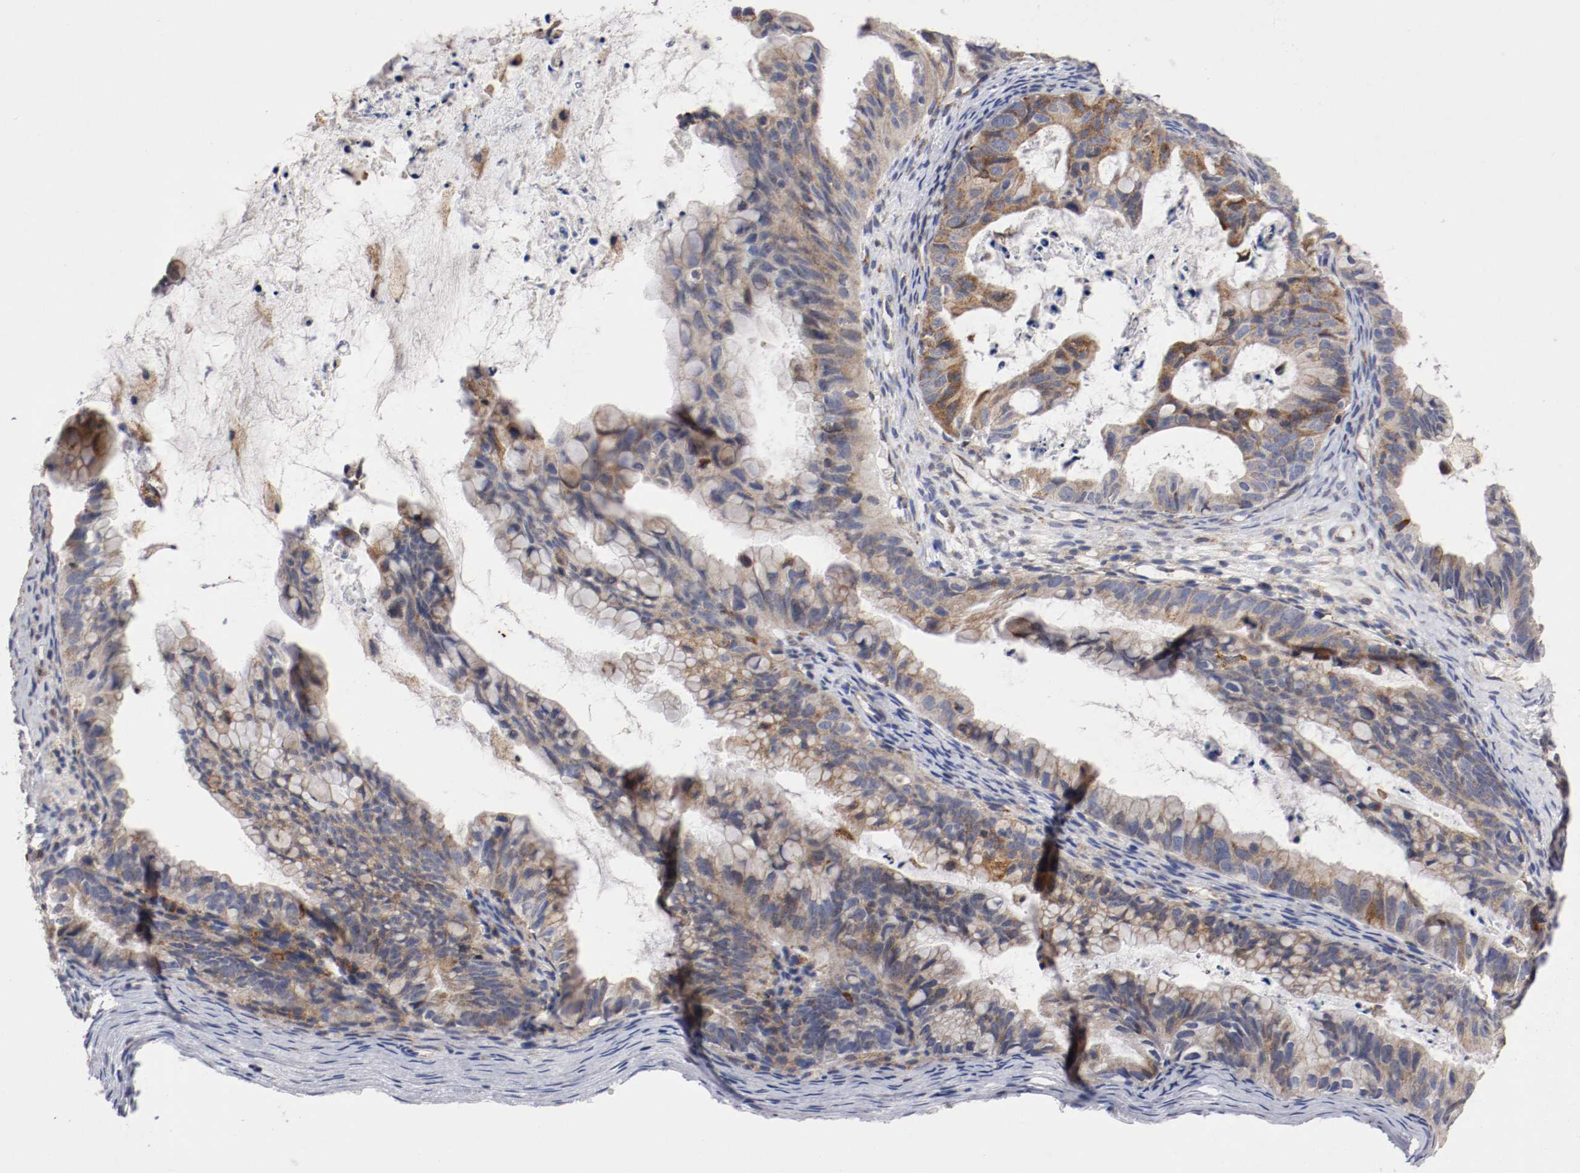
{"staining": {"intensity": "moderate", "quantity": ">75%", "location": "cytoplasmic/membranous"}, "tissue": "ovarian cancer", "cell_type": "Tumor cells", "image_type": "cancer", "snomed": [{"axis": "morphology", "description": "Cystadenocarcinoma, mucinous, NOS"}, {"axis": "topography", "description": "Ovary"}], "caption": "Brown immunohistochemical staining in mucinous cystadenocarcinoma (ovarian) displays moderate cytoplasmic/membranous staining in approximately >75% of tumor cells. The staining was performed using DAB (3,3'-diaminobenzidine), with brown indicating positive protein expression. Nuclei are stained blue with hematoxylin.", "gene": "TRAF2", "patient": {"sex": "female", "age": 36}}